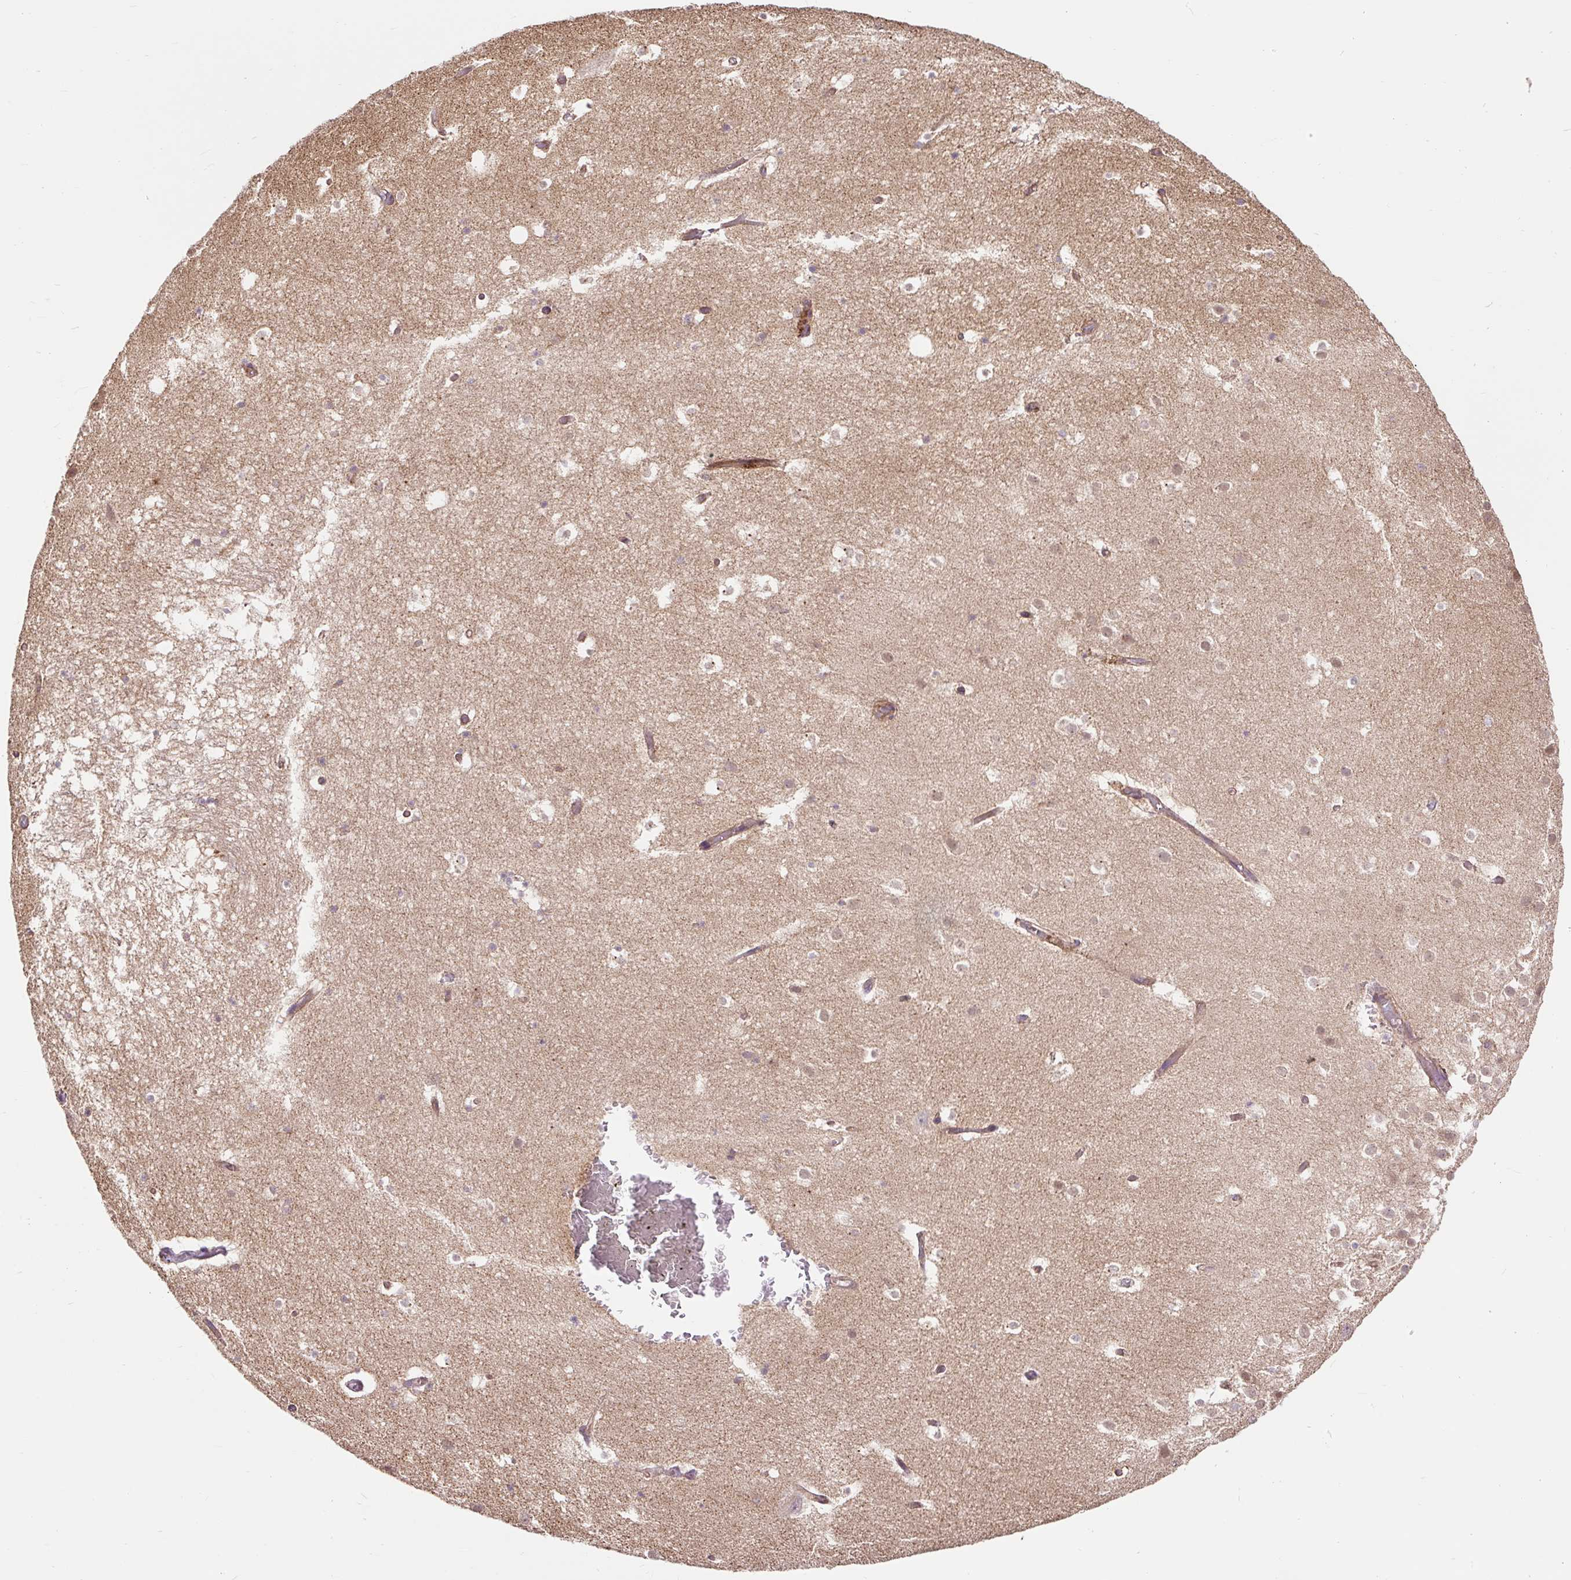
{"staining": {"intensity": "weak", "quantity": "<25%", "location": "cytoplasmic/membranous"}, "tissue": "hippocampus", "cell_type": "Glial cells", "image_type": "normal", "snomed": [{"axis": "morphology", "description": "Normal tissue, NOS"}, {"axis": "topography", "description": "Hippocampus"}], "caption": "High magnification brightfield microscopy of benign hippocampus stained with DAB (brown) and counterstained with hematoxylin (blue): glial cells show no significant staining. Nuclei are stained in blue.", "gene": "TRIAP1", "patient": {"sex": "female", "age": 52}}